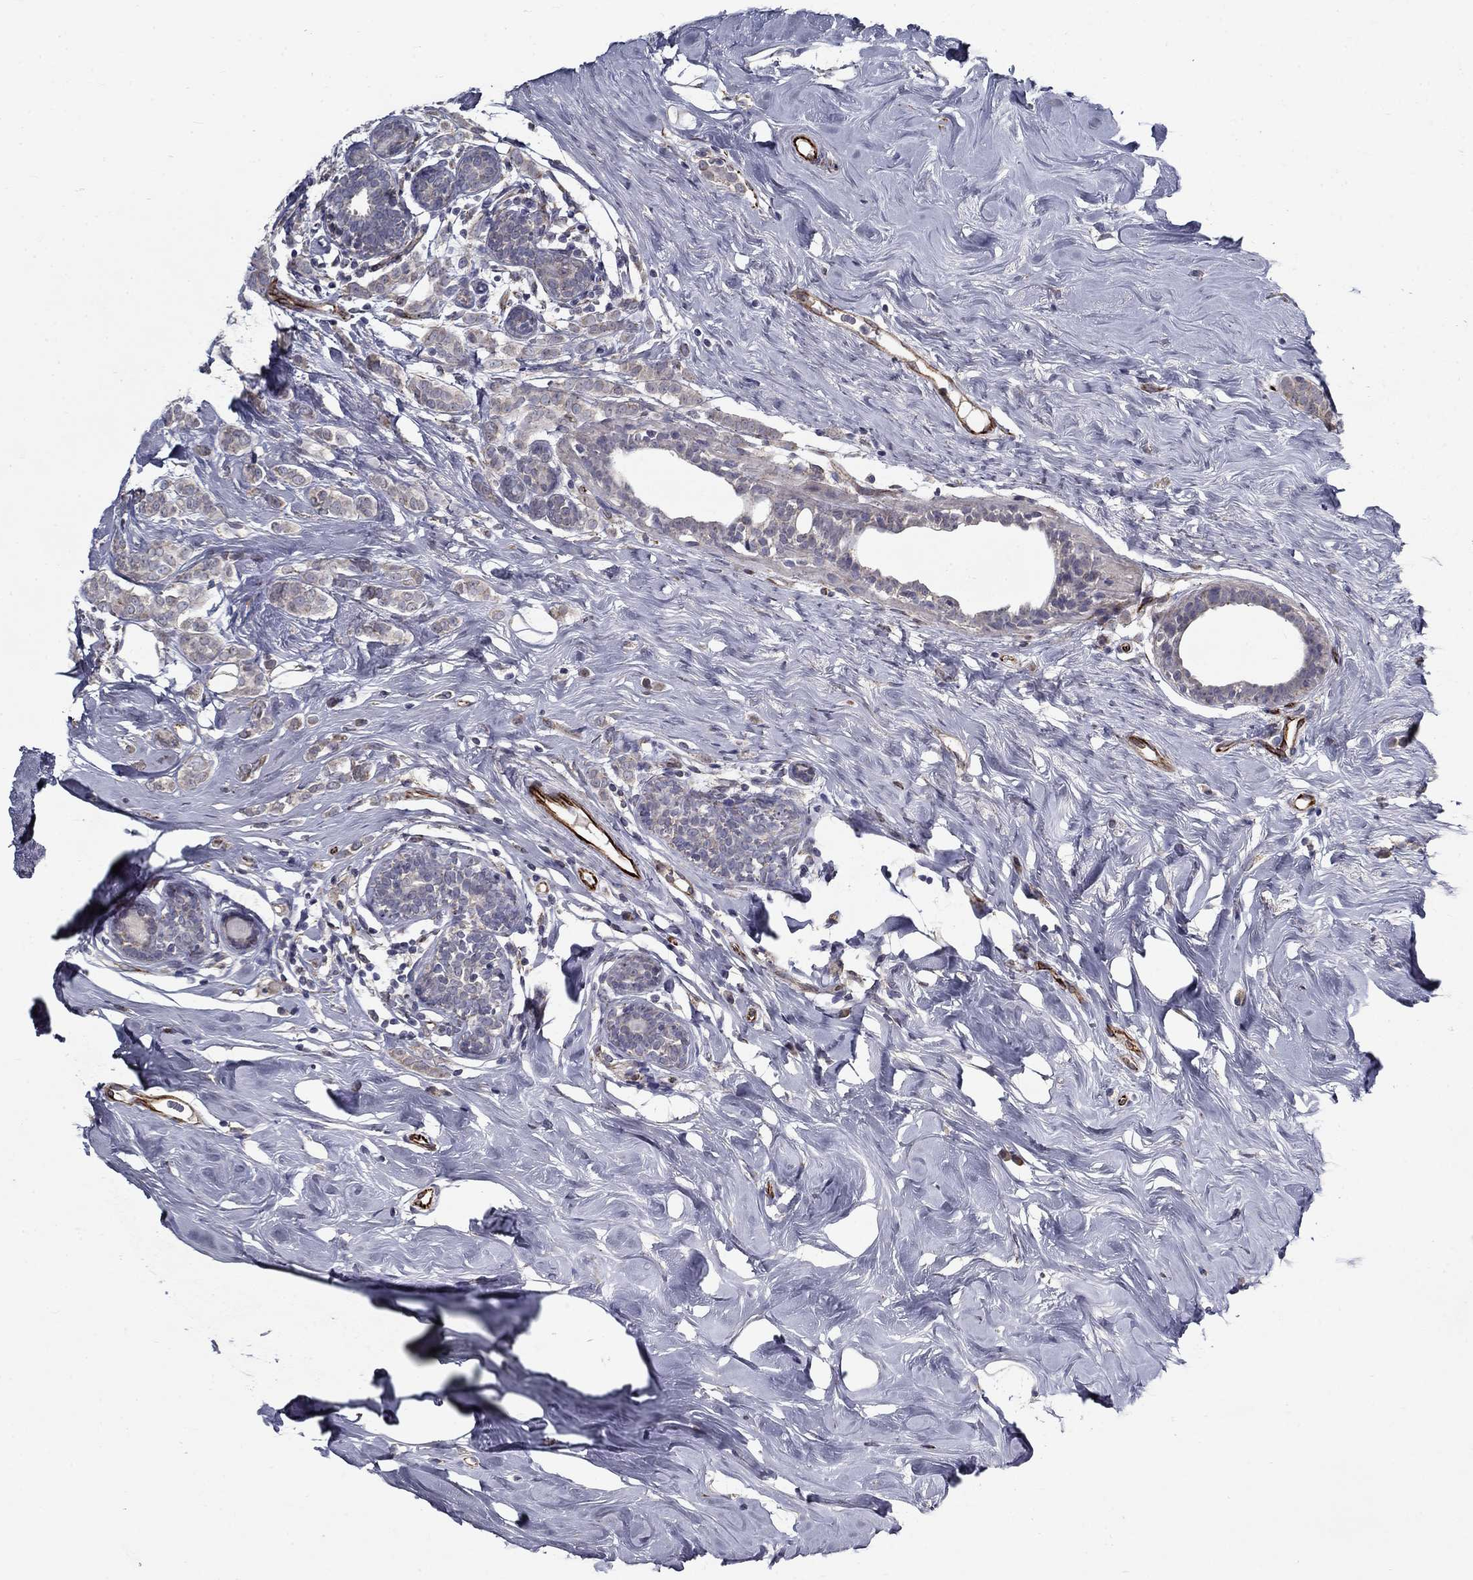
{"staining": {"intensity": "weak", "quantity": "<25%", "location": "cytoplasmic/membranous"}, "tissue": "breast cancer", "cell_type": "Tumor cells", "image_type": "cancer", "snomed": [{"axis": "morphology", "description": "Lobular carcinoma"}, {"axis": "topography", "description": "Breast"}], "caption": "Immunohistochemical staining of lobular carcinoma (breast) shows no significant expression in tumor cells.", "gene": "LACTB2", "patient": {"sex": "female", "age": 49}}